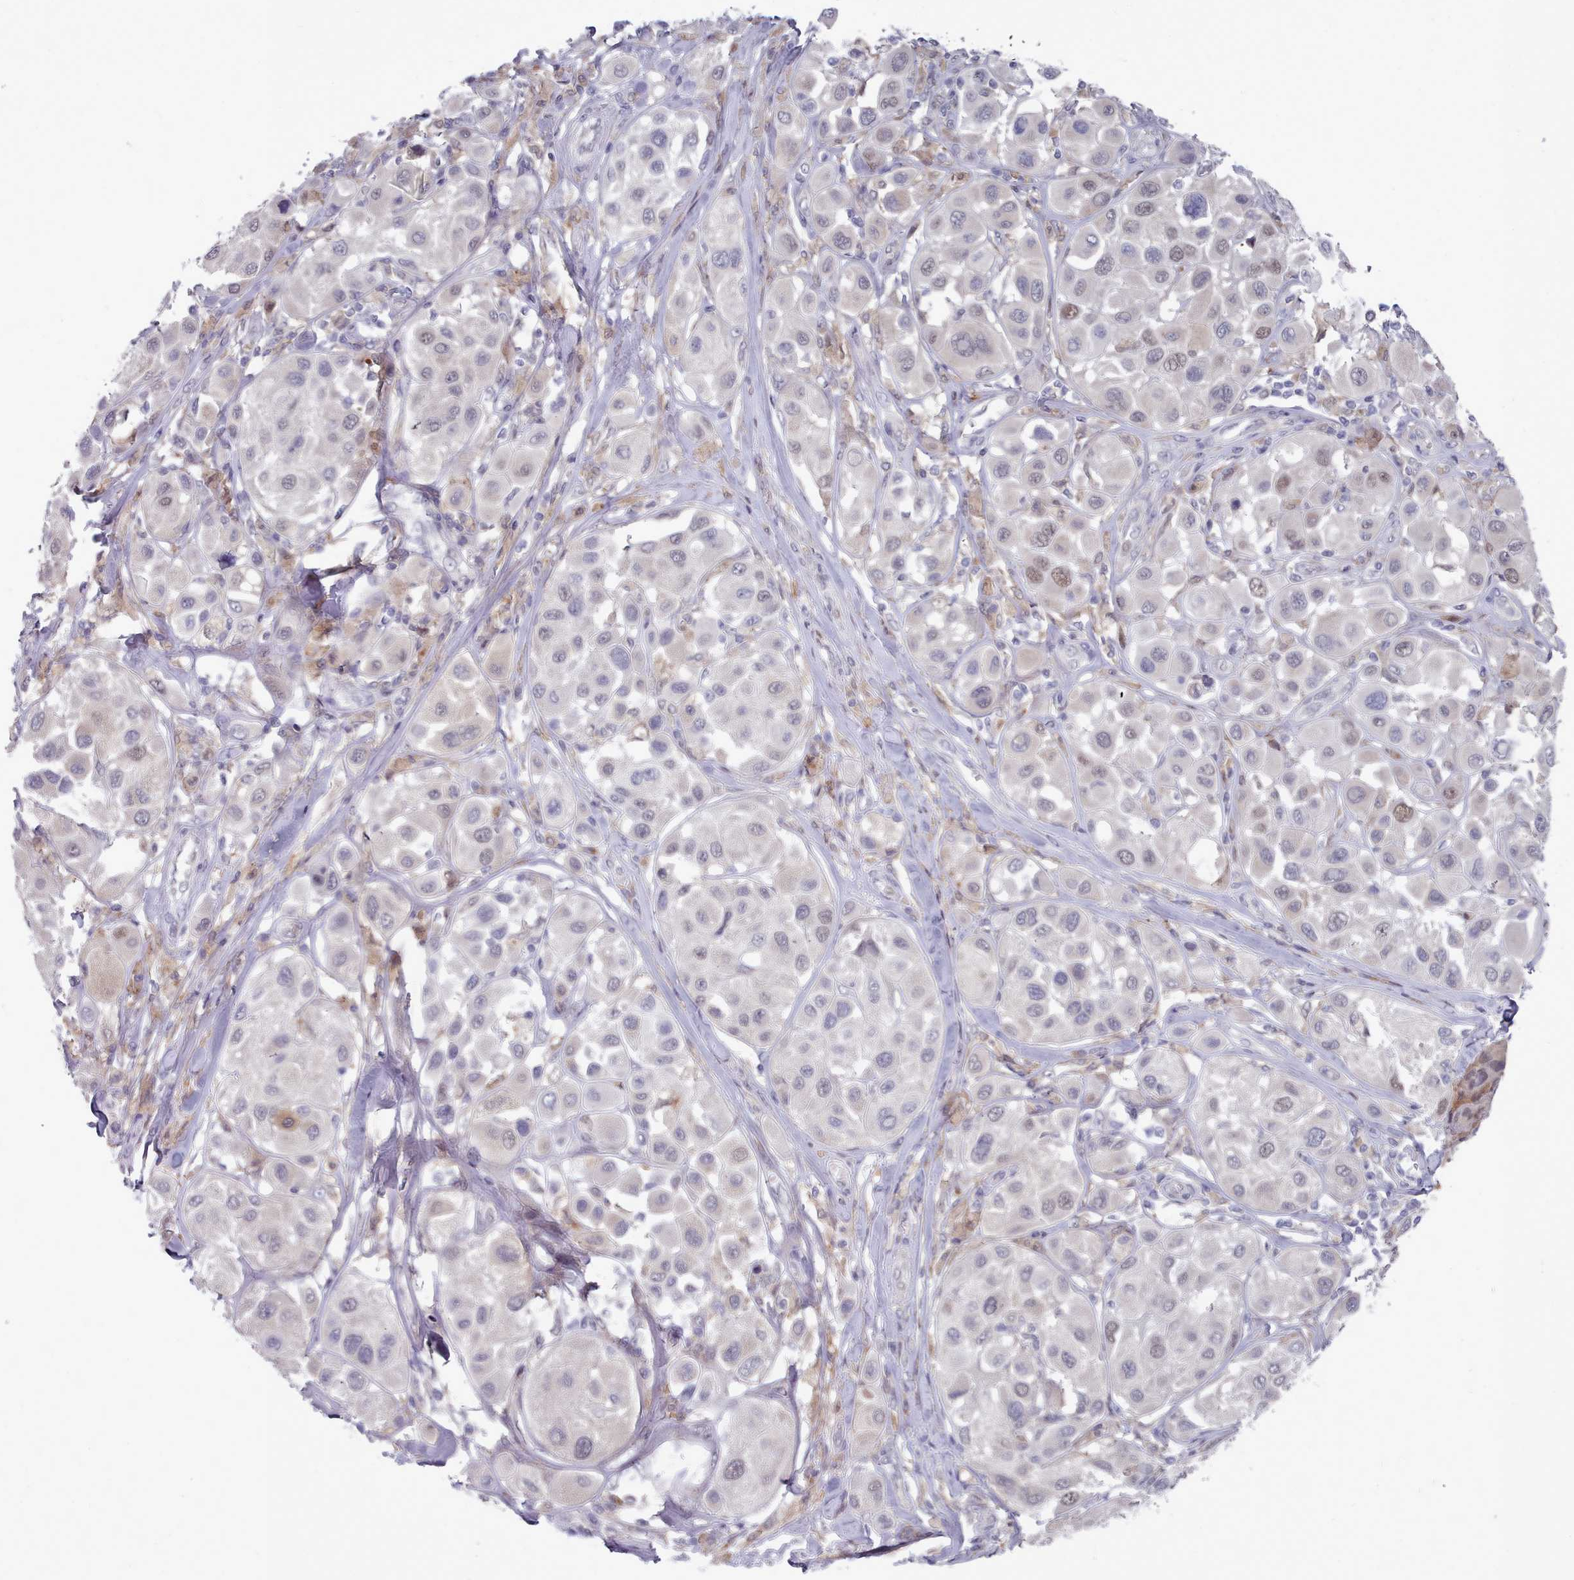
{"staining": {"intensity": "weak", "quantity": "<25%", "location": "nuclear"}, "tissue": "melanoma", "cell_type": "Tumor cells", "image_type": "cancer", "snomed": [{"axis": "morphology", "description": "Malignant melanoma, Metastatic site"}, {"axis": "topography", "description": "Skin"}], "caption": "Melanoma was stained to show a protein in brown. There is no significant staining in tumor cells.", "gene": "GINS1", "patient": {"sex": "male", "age": 41}}